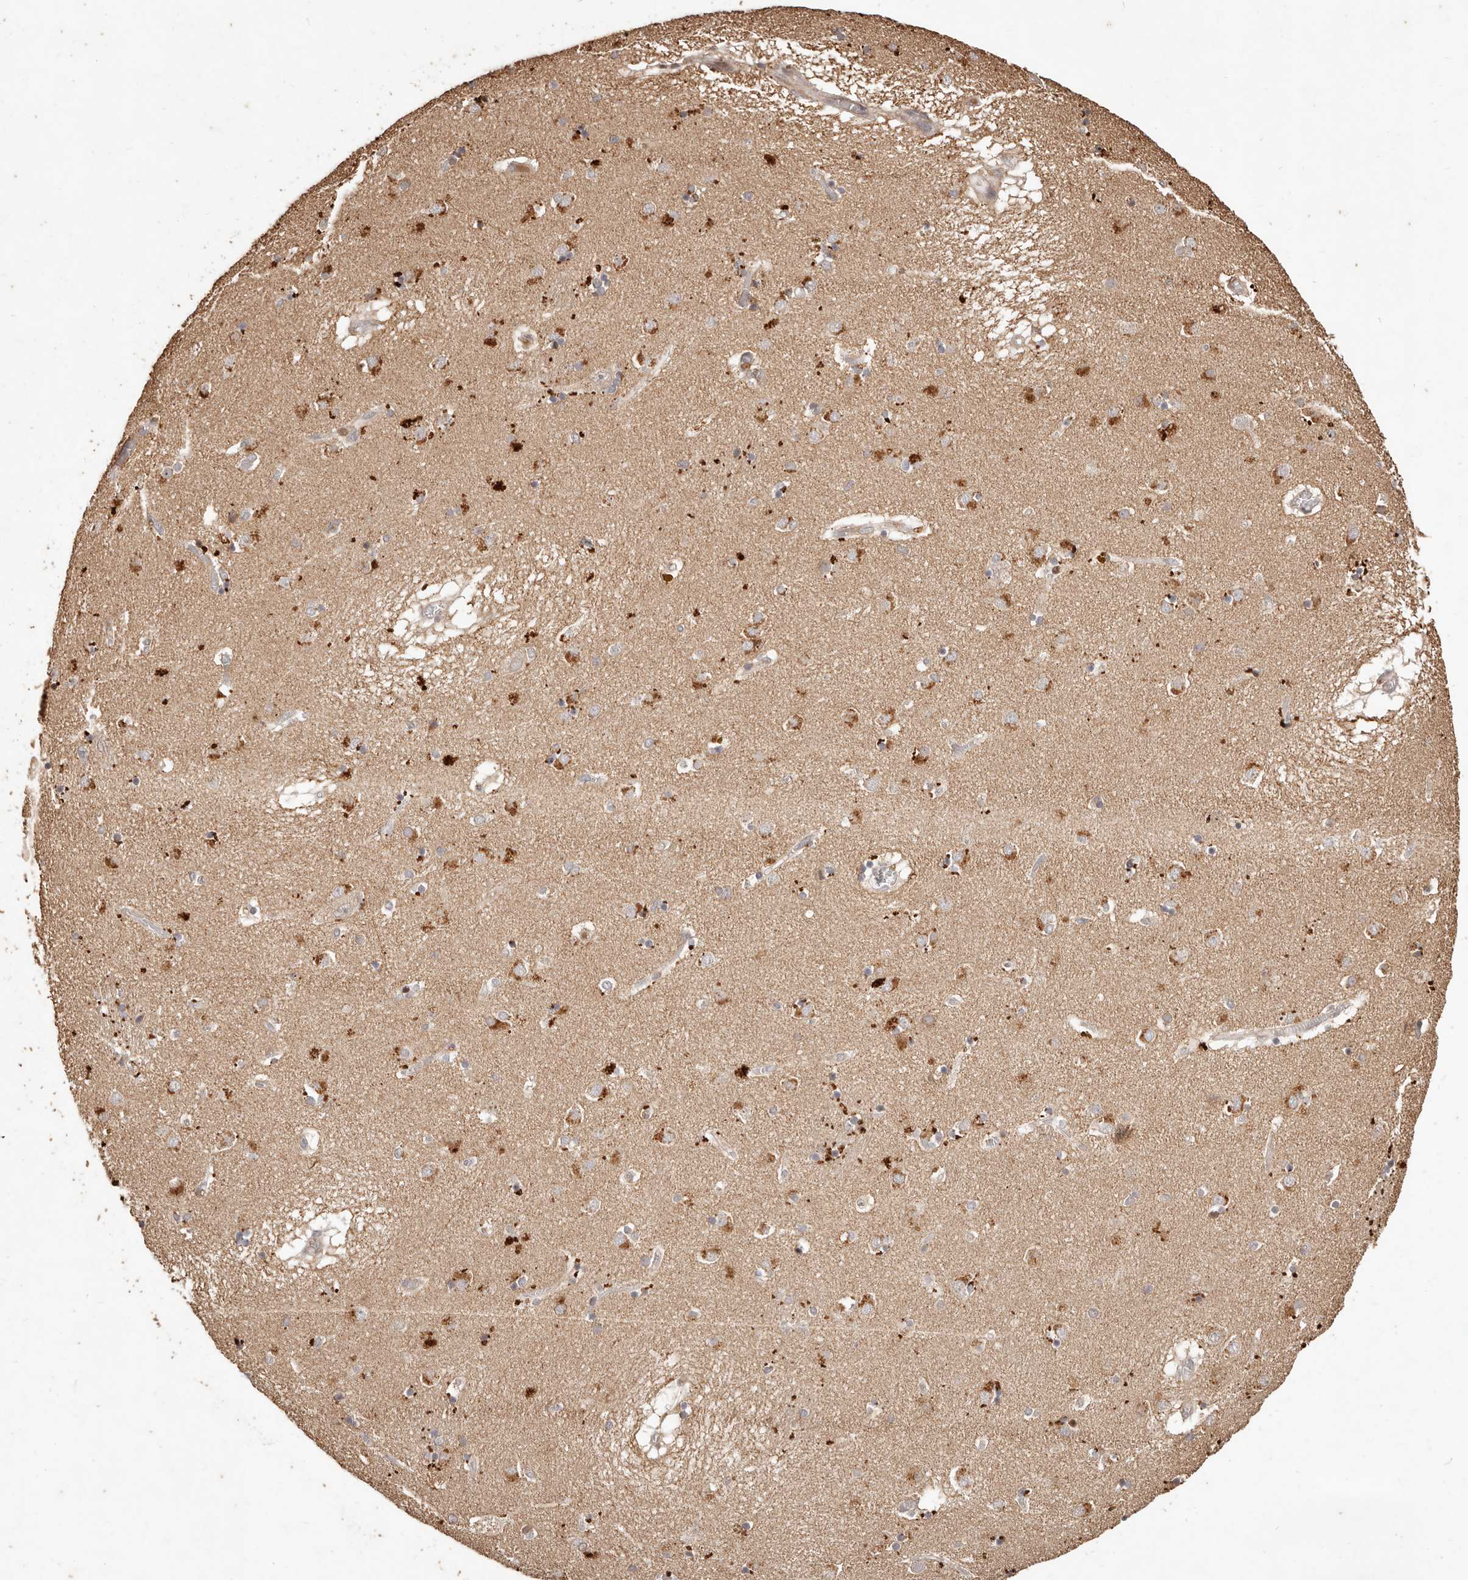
{"staining": {"intensity": "weak", "quantity": "<25%", "location": "cytoplasmic/membranous"}, "tissue": "caudate", "cell_type": "Glial cells", "image_type": "normal", "snomed": [{"axis": "morphology", "description": "Normal tissue, NOS"}, {"axis": "topography", "description": "Lateral ventricle wall"}], "caption": "This is an immunohistochemistry histopathology image of benign caudate. There is no expression in glial cells.", "gene": "KIF9", "patient": {"sex": "male", "age": 70}}